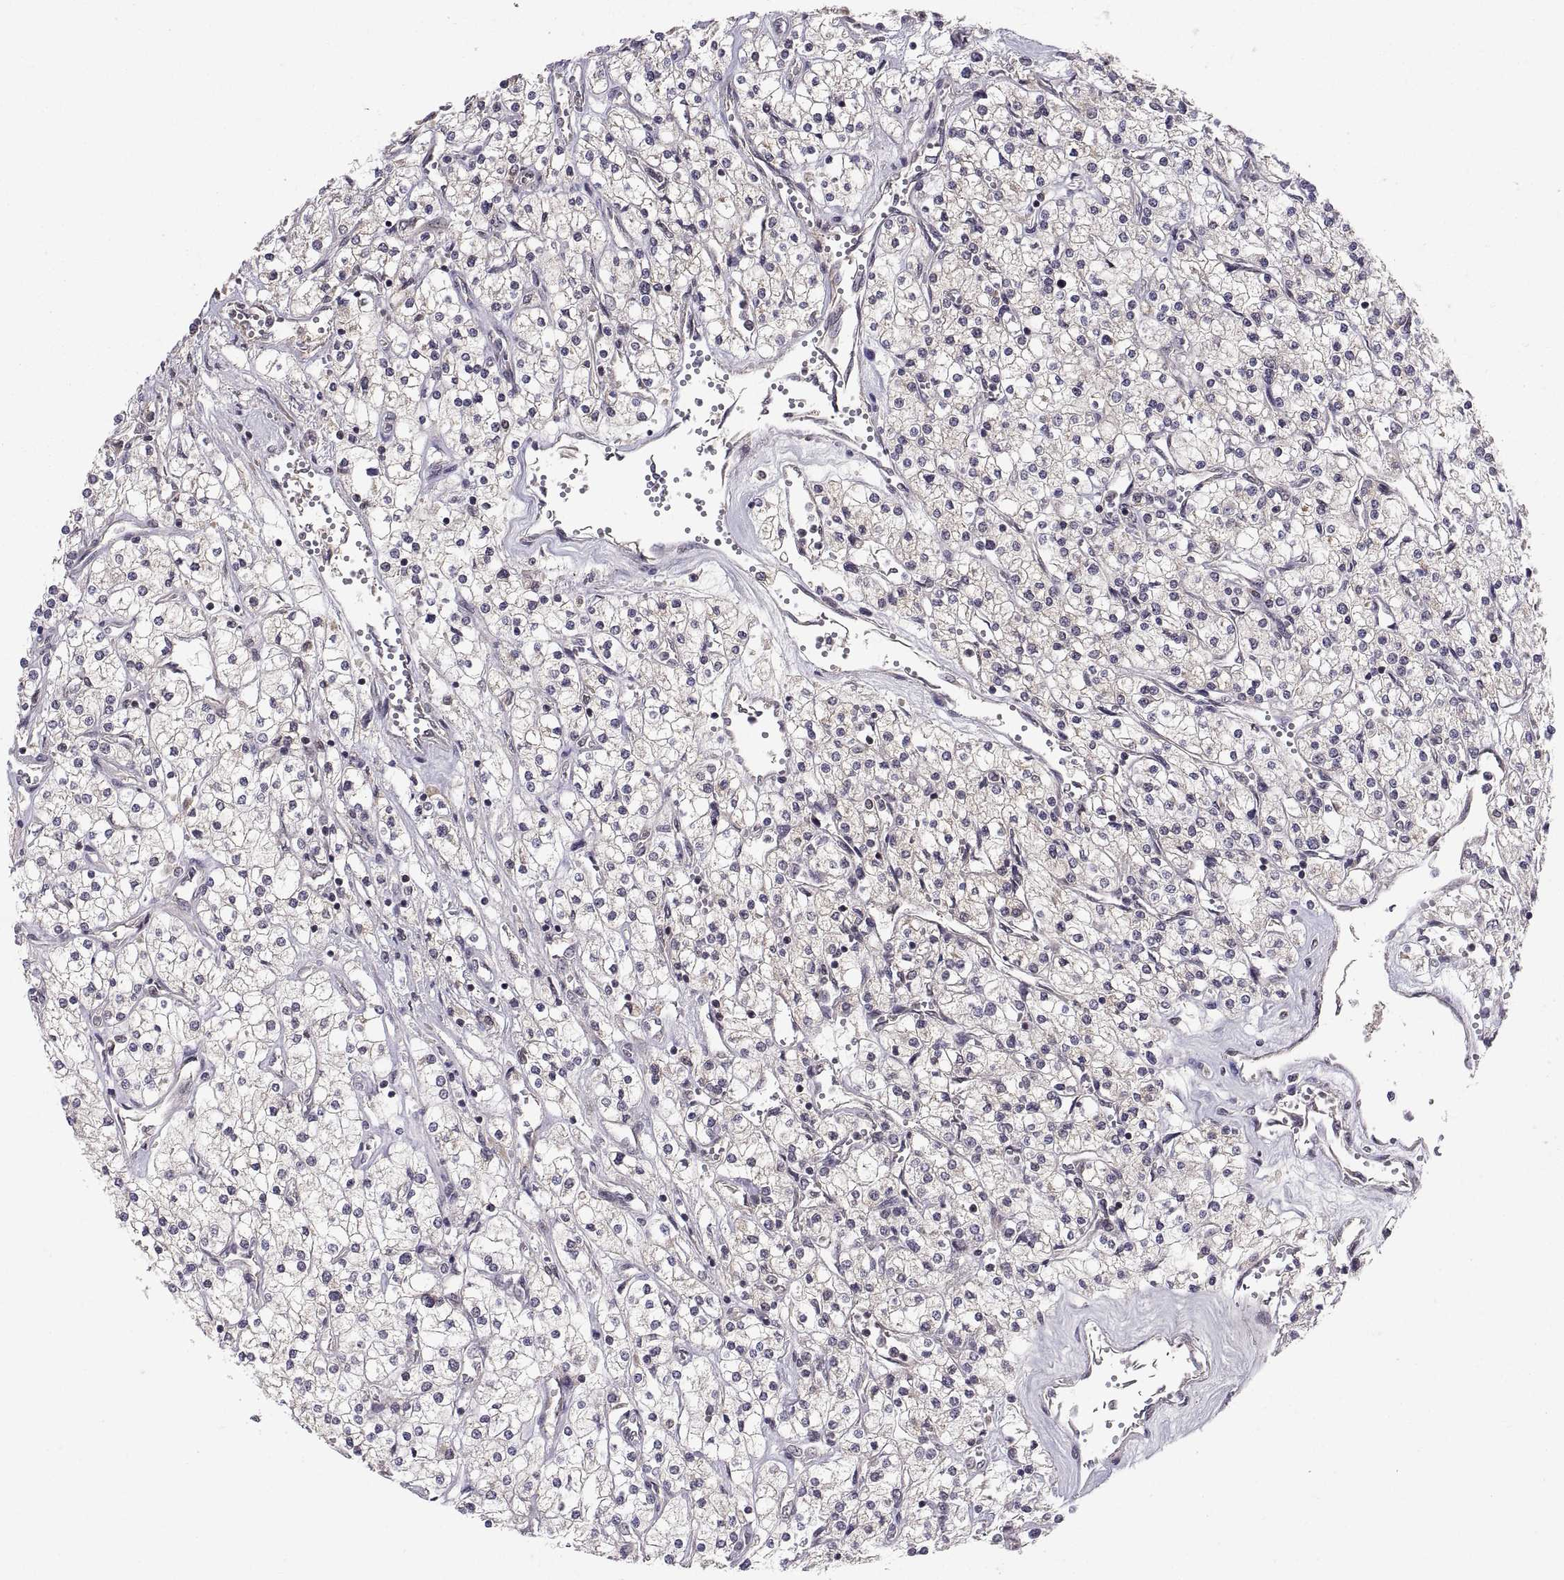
{"staining": {"intensity": "weak", "quantity": "25%-75%", "location": "cytoplasmic/membranous"}, "tissue": "renal cancer", "cell_type": "Tumor cells", "image_type": "cancer", "snomed": [{"axis": "morphology", "description": "Adenocarcinoma, NOS"}, {"axis": "topography", "description": "Kidney"}], "caption": "The micrograph exhibits a brown stain indicating the presence of a protein in the cytoplasmic/membranous of tumor cells in renal adenocarcinoma.", "gene": "ABL2", "patient": {"sex": "male", "age": 80}}